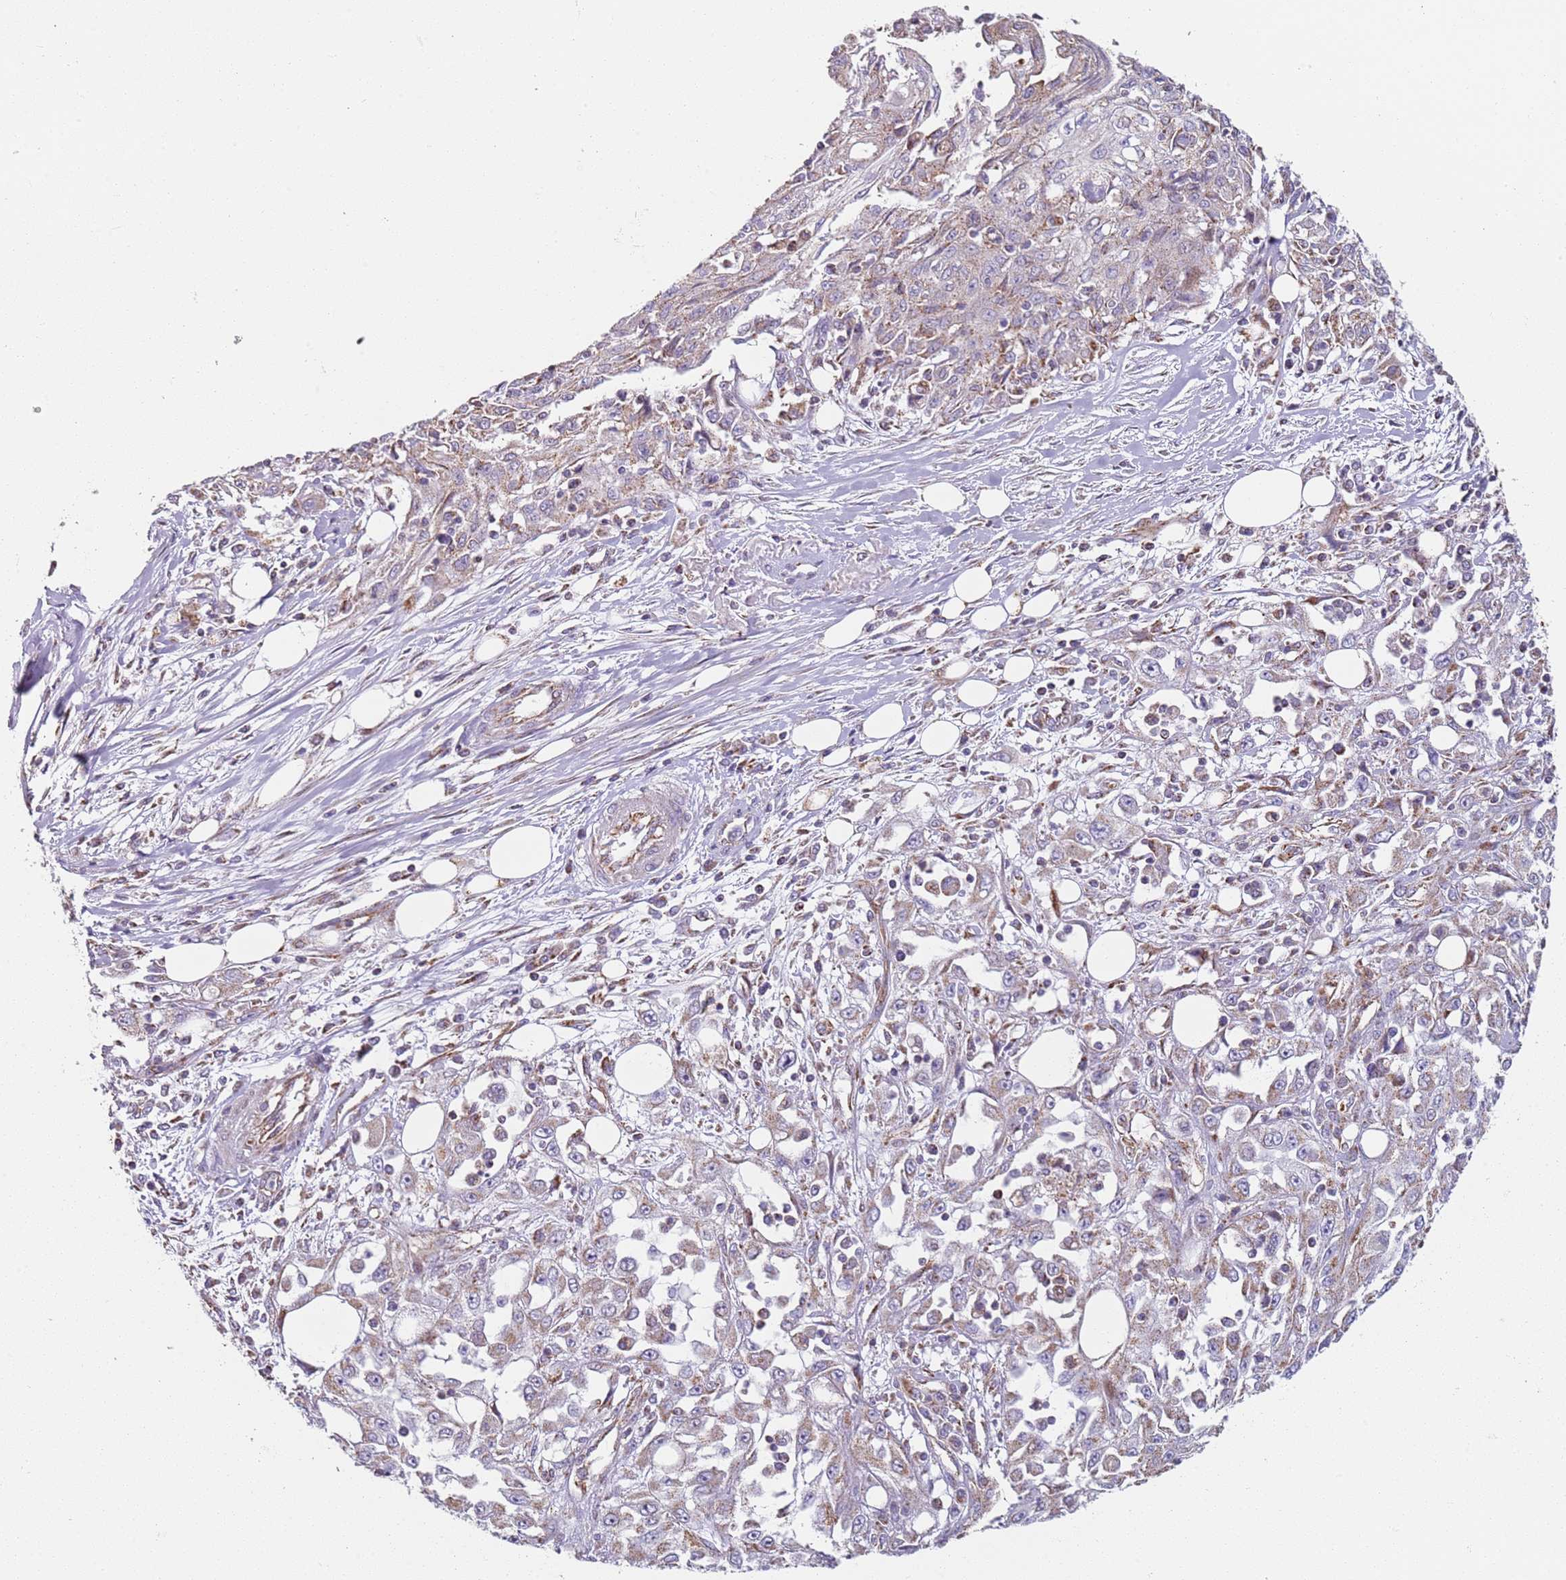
{"staining": {"intensity": "moderate", "quantity": ">75%", "location": "cytoplasmic/membranous"}, "tissue": "skin cancer", "cell_type": "Tumor cells", "image_type": "cancer", "snomed": [{"axis": "morphology", "description": "Squamous cell carcinoma, NOS"}, {"axis": "morphology", "description": "Squamous cell carcinoma, metastatic, NOS"}, {"axis": "topography", "description": "Skin"}, {"axis": "topography", "description": "Lymph node"}], "caption": "Human skin squamous cell carcinoma stained with a protein marker displays moderate staining in tumor cells.", "gene": "ALS2", "patient": {"sex": "male", "age": 75}}